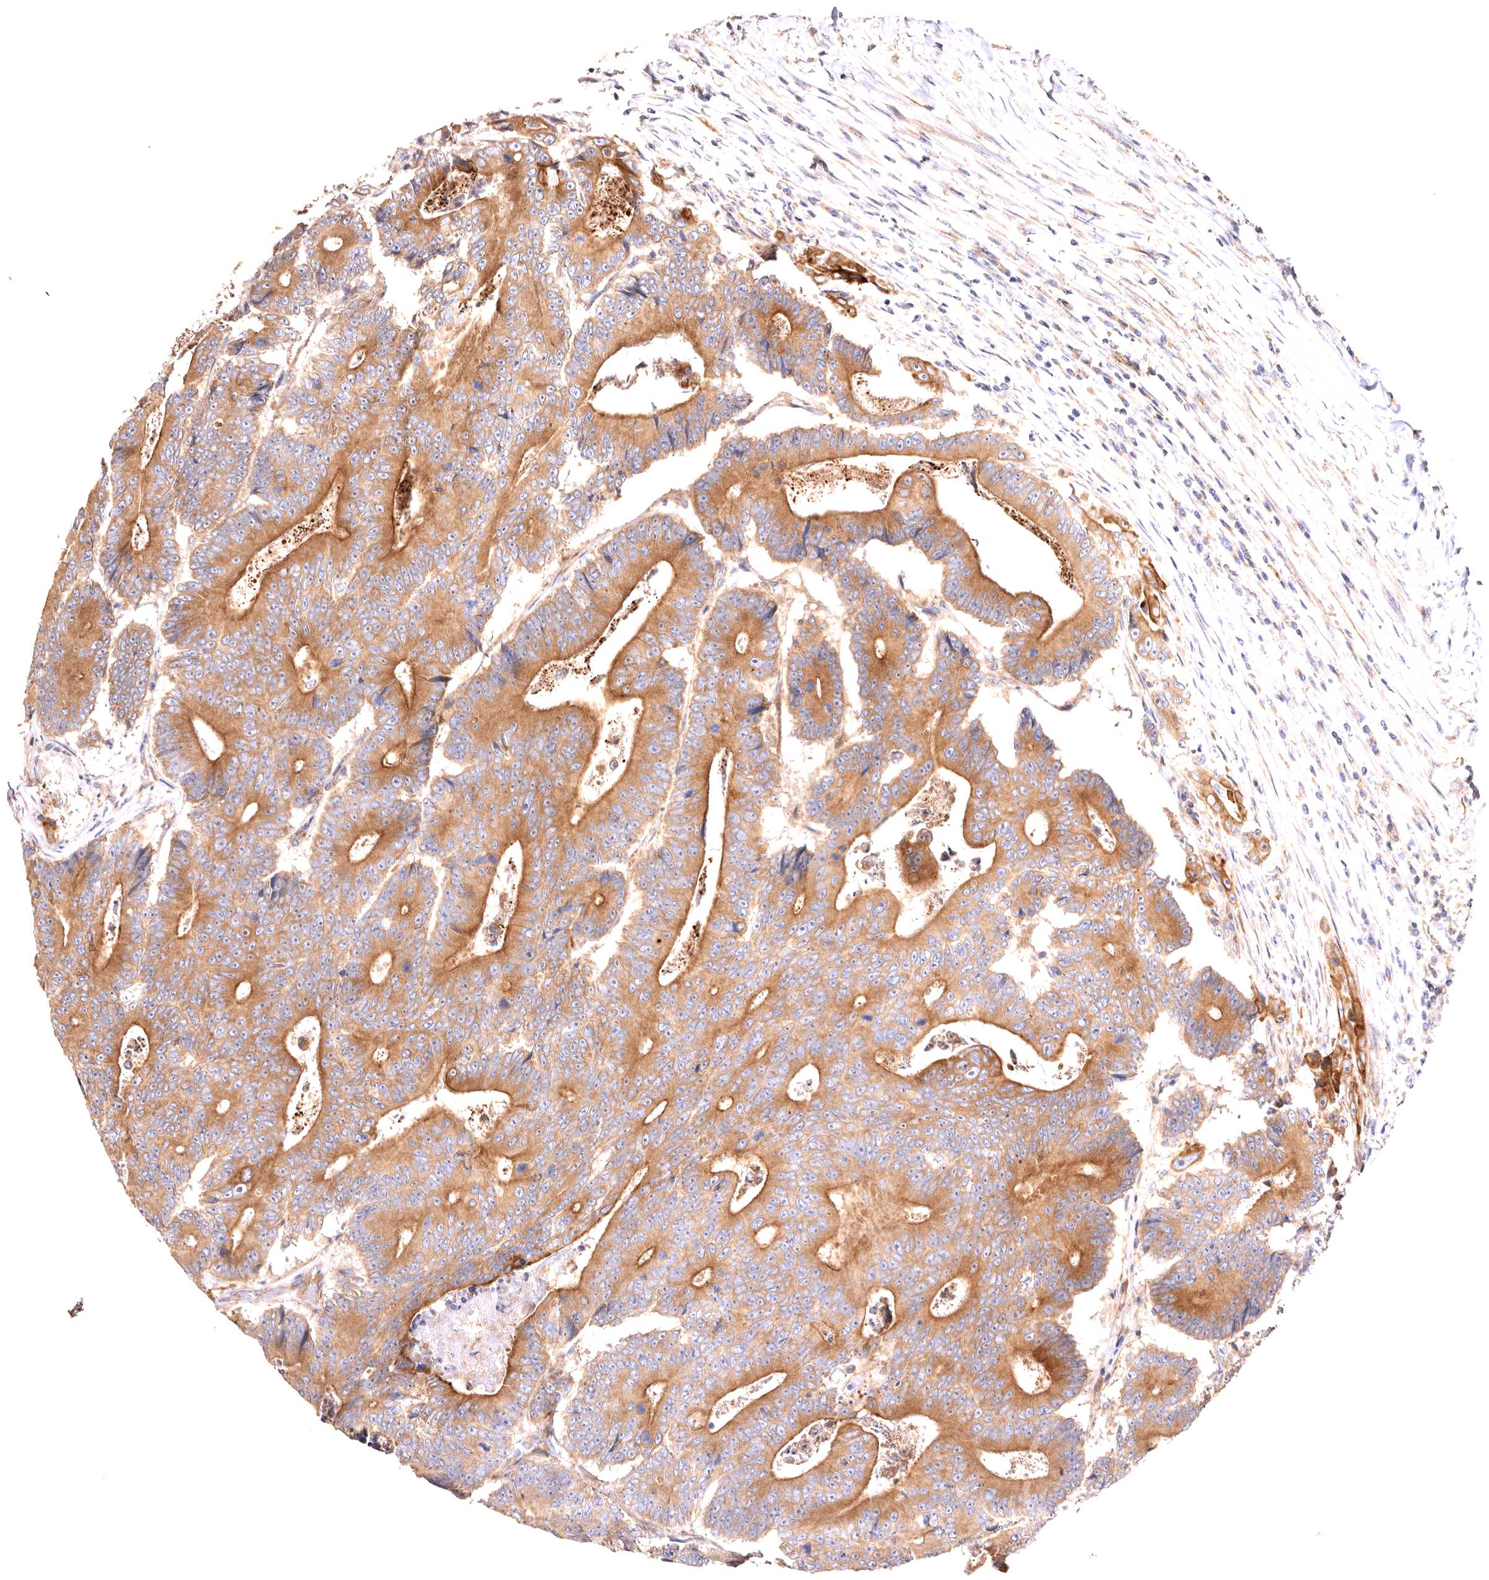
{"staining": {"intensity": "moderate", "quantity": ">75%", "location": "cytoplasmic/membranous"}, "tissue": "colorectal cancer", "cell_type": "Tumor cells", "image_type": "cancer", "snomed": [{"axis": "morphology", "description": "Adenocarcinoma, NOS"}, {"axis": "topography", "description": "Colon"}], "caption": "Tumor cells reveal moderate cytoplasmic/membranous staining in about >75% of cells in adenocarcinoma (colorectal).", "gene": "VPS45", "patient": {"sex": "male", "age": 83}}